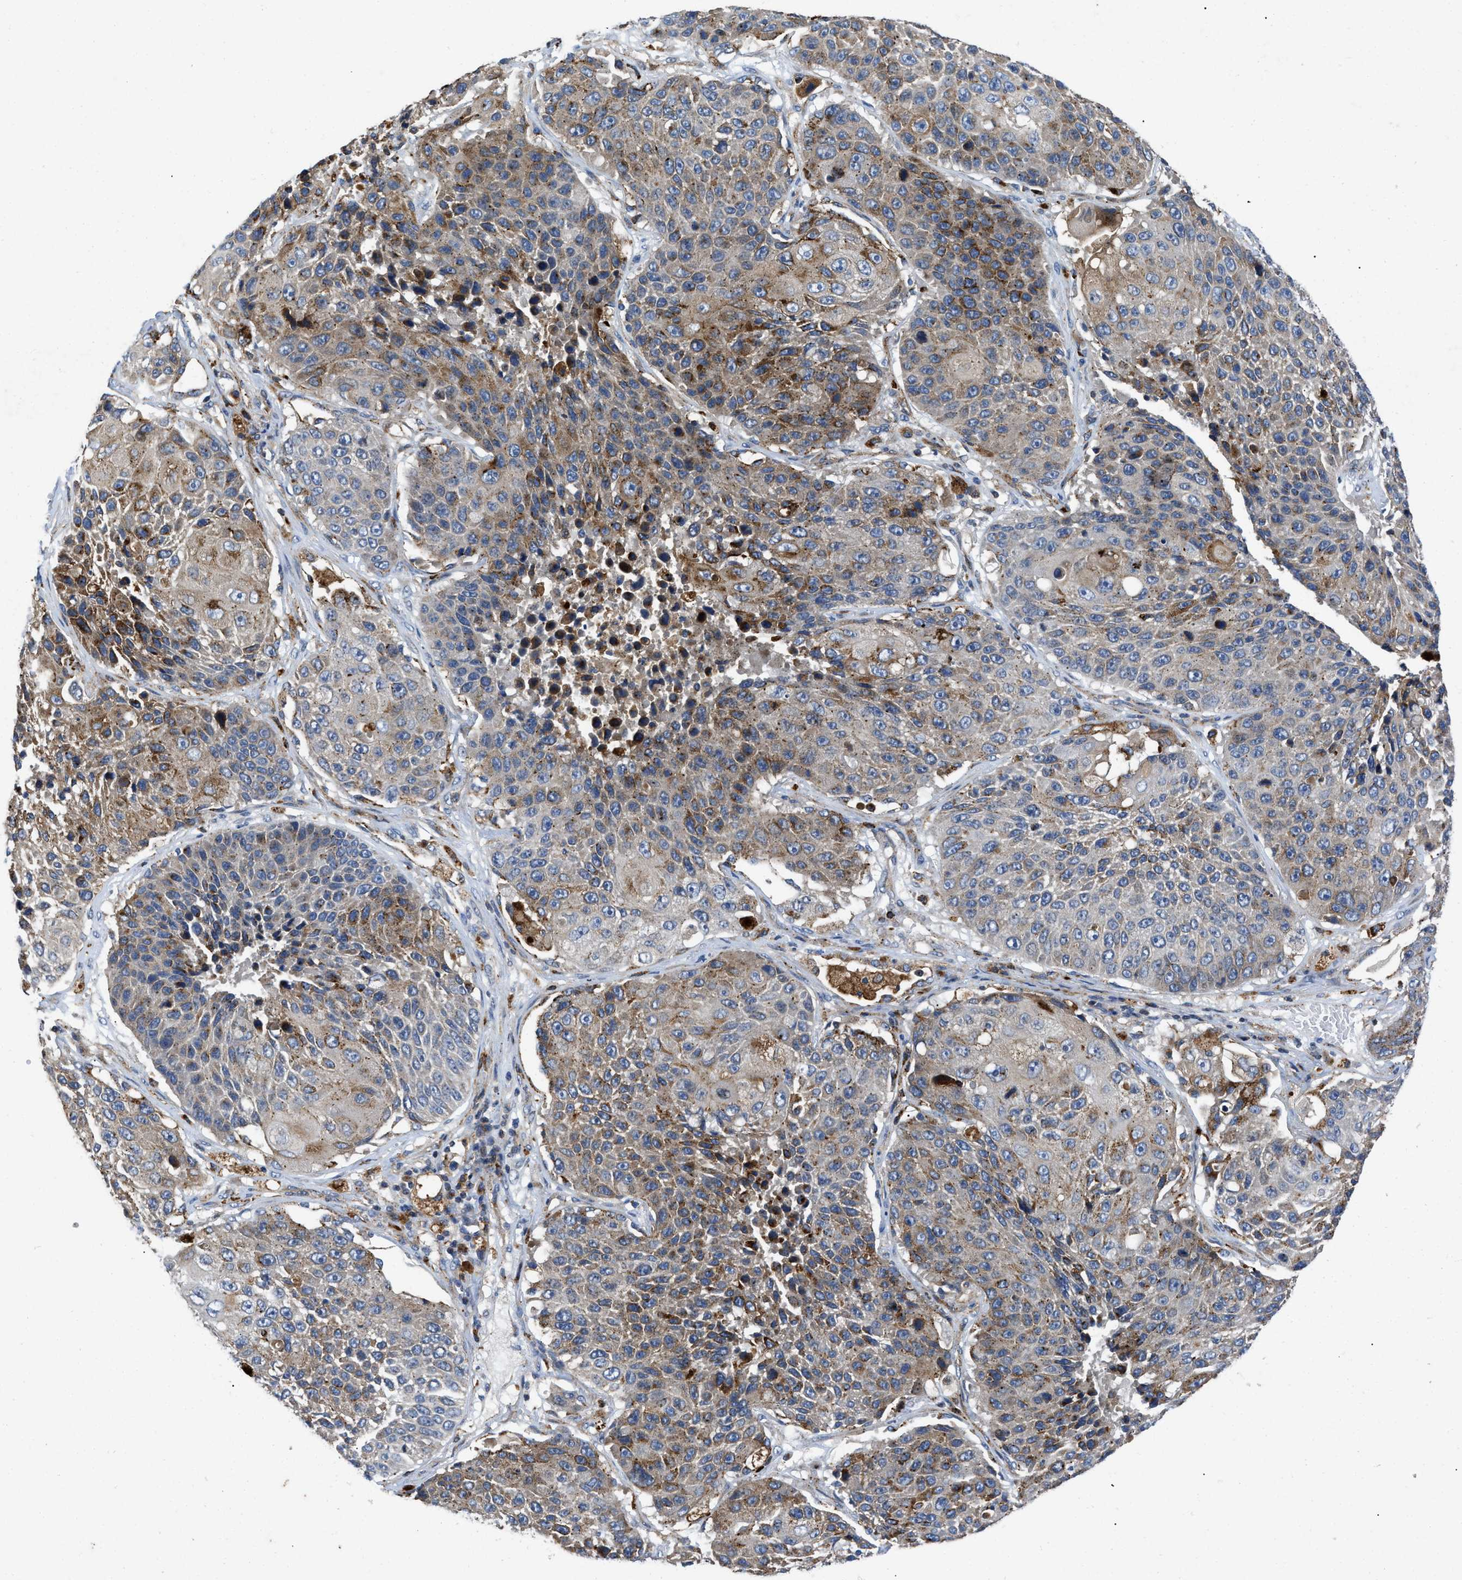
{"staining": {"intensity": "moderate", "quantity": "<25%", "location": "cytoplasmic/membranous"}, "tissue": "lung cancer", "cell_type": "Tumor cells", "image_type": "cancer", "snomed": [{"axis": "morphology", "description": "Squamous cell carcinoma, NOS"}, {"axis": "topography", "description": "Lung"}], "caption": "A low amount of moderate cytoplasmic/membranous expression is seen in about <25% of tumor cells in squamous cell carcinoma (lung) tissue.", "gene": "ENPP4", "patient": {"sex": "male", "age": 61}}